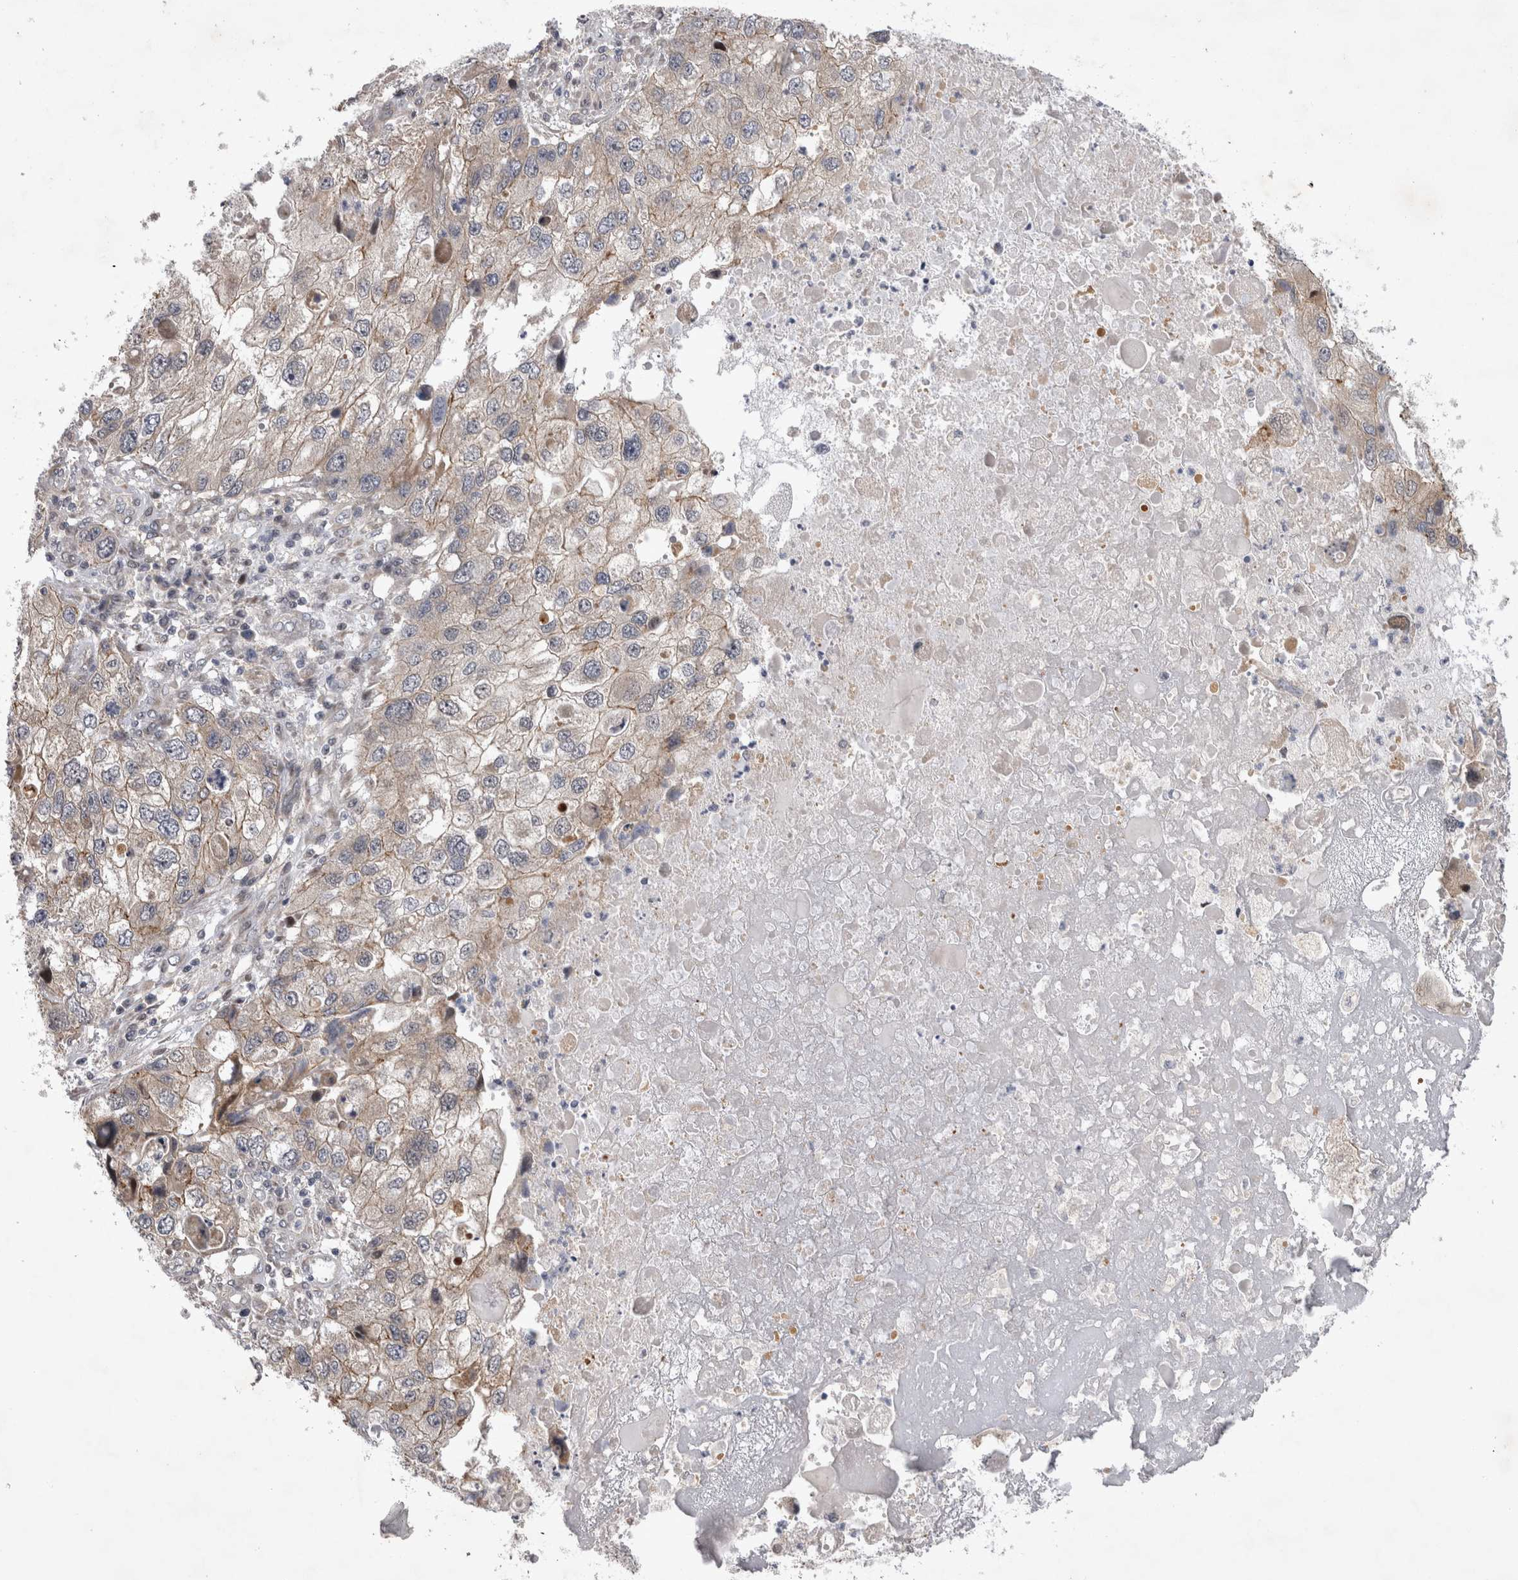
{"staining": {"intensity": "weak", "quantity": "25%-75%", "location": "cytoplasmic/membranous"}, "tissue": "endometrial cancer", "cell_type": "Tumor cells", "image_type": "cancer", "snomed": [{"axis": "morphology", "description": "Adenocarcinoma, NOS"}, {"axis": "topography", "description": "Endometrium"}], "caption": "IHC of endometrial cancer shows low levels of weak cytoplasmic/membranous positivity in about 25%-75% of tumor cells.", "gene": "NENF", "patient": {"sex": "female", "age": 49}}